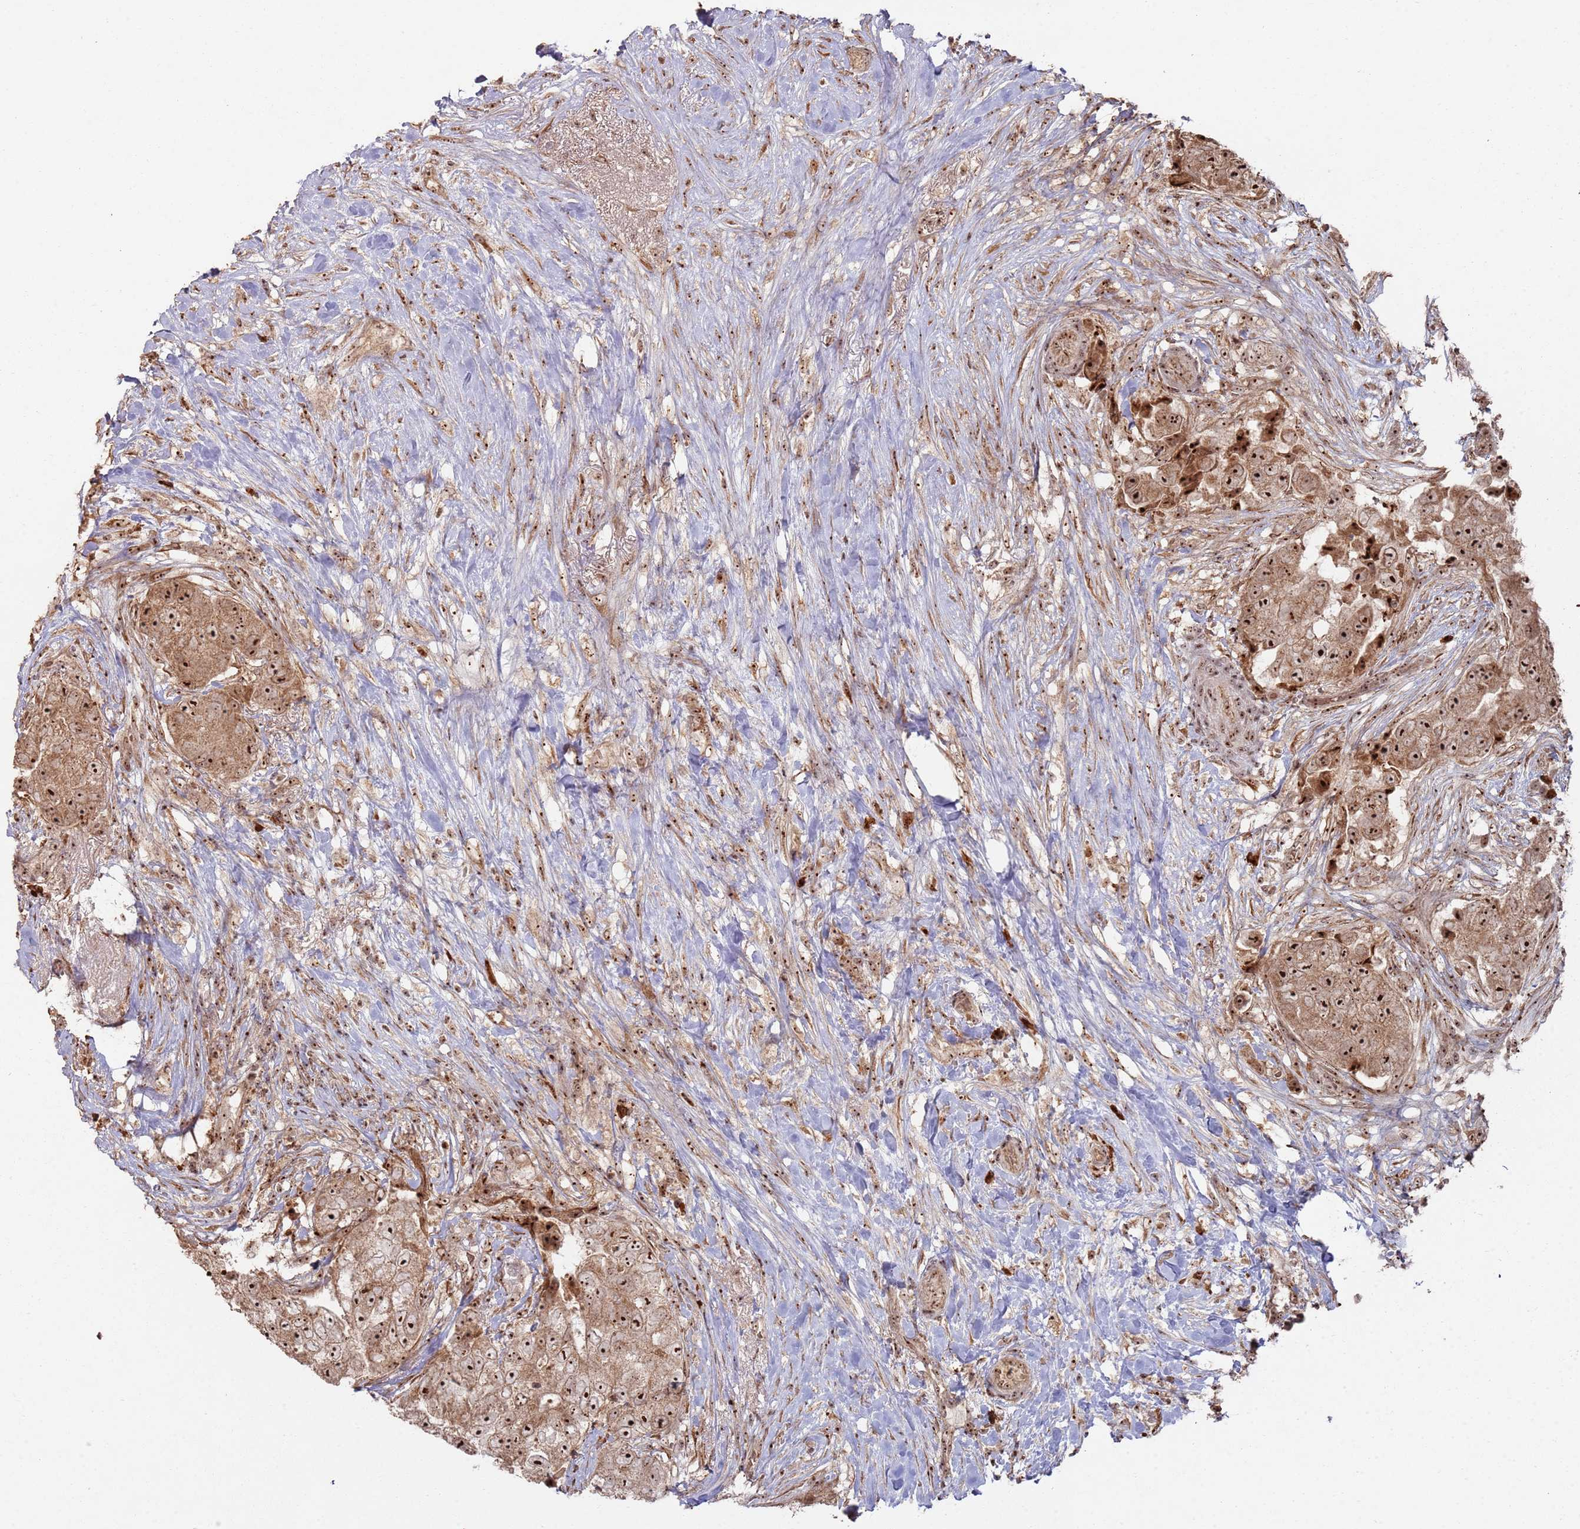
{"staining": {"intensity": "strong", "quantity": ">75%", "location": "nuclear"}, "tissue": "breast cancer", "cell_type": "Tumor cells", "image_type": "cancer", "snomed": [{"axis": "morphology", "description": "Normal tissue, NOS"}, {"axis": "morphology", "description": "Duct carcinoma"}, {"axis": "topography", "description": "Breast"}], "caption": "There is high levels of strong nuclear positivity in tumor cells of breast cancer, as demonstrated by immunohistochemical staining (brown color).", "gene": "UTP11", "patient": {"sex": "female", "age": 62}}